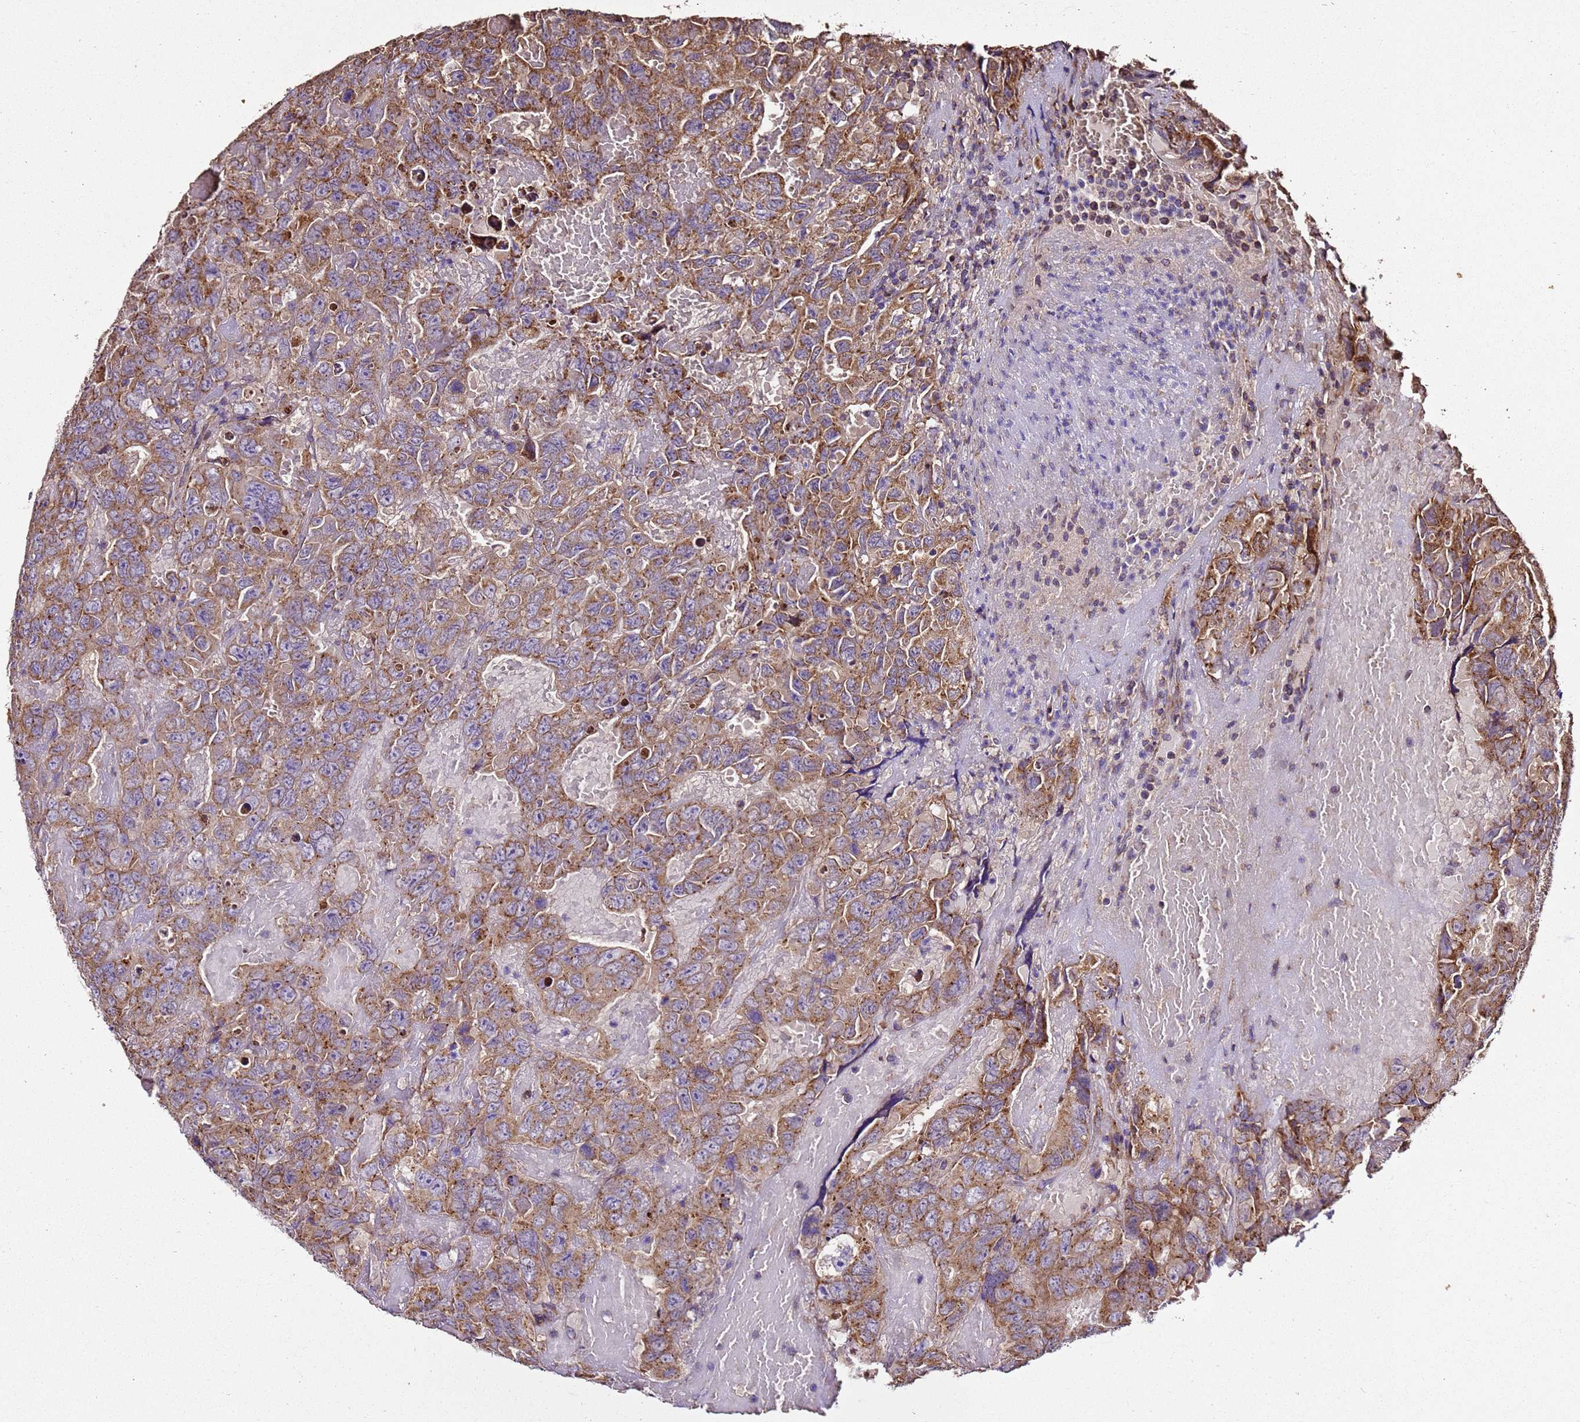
{"staining": {"intensity": "strong", "quantity": ">75%", "location": "cytoplasmic/membranous"}, "tissue": "testis cancer", "cell_type": "Tumor cells", "image_type": "cancer", "snomed": [{"axis": "morphology", "description": "Carcinoma, Embryonal, NOS"}, {"axis": "topography", "description": "Testis"}], "caption": "A high amount of strong cytoplasmic/membranous positivity is present in about >75% of tumor cells in testis embryonal carcinoma tissue. (DAB IHC, brown staining for protein, blue staining for nuclei).", "gene": "LRRIQ1", "patient": {"sex": "male", "age": 45}}